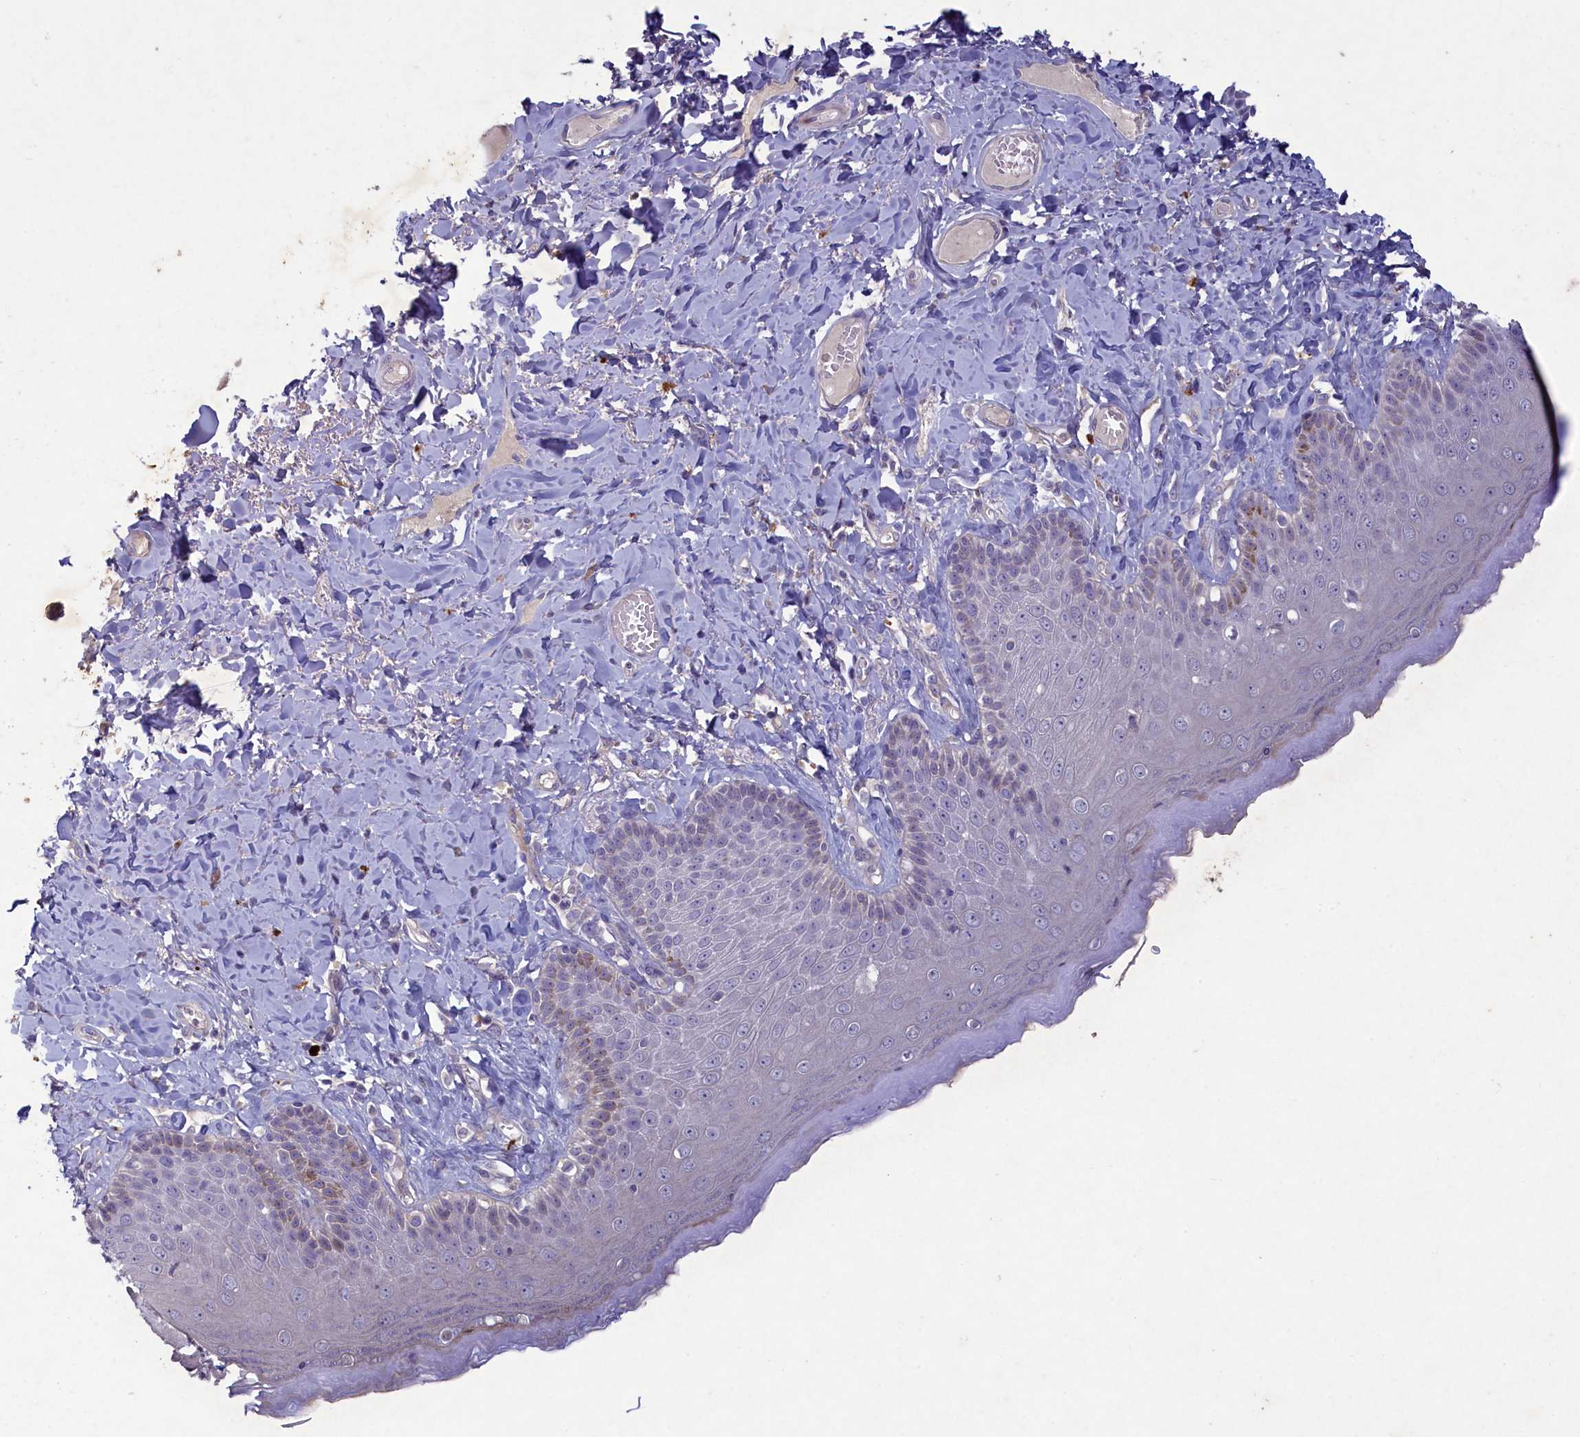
{"staining": {"intensity": "weak", "quantity": "<25%", "location": "cytoplasmic/membranous"}, "tissue": "skin", "cell_type": "Epidermal cells", "image_type": "normal", "snomed": [{"axis": "morphology", "description": "Normal tissue, NOS"}, {"axis": "topography", "description": "Anal"}], "caption": "IHC micrograph of benign human skin stained for a protein (brown), which reveals no positivity in epidermal cells. The staining is performed using DAB brown chromogen with nuclei counter-stained in using hematoxylin.", "gene": "PLEKHG6", "patient": {"sex": "male", "age": 69}}